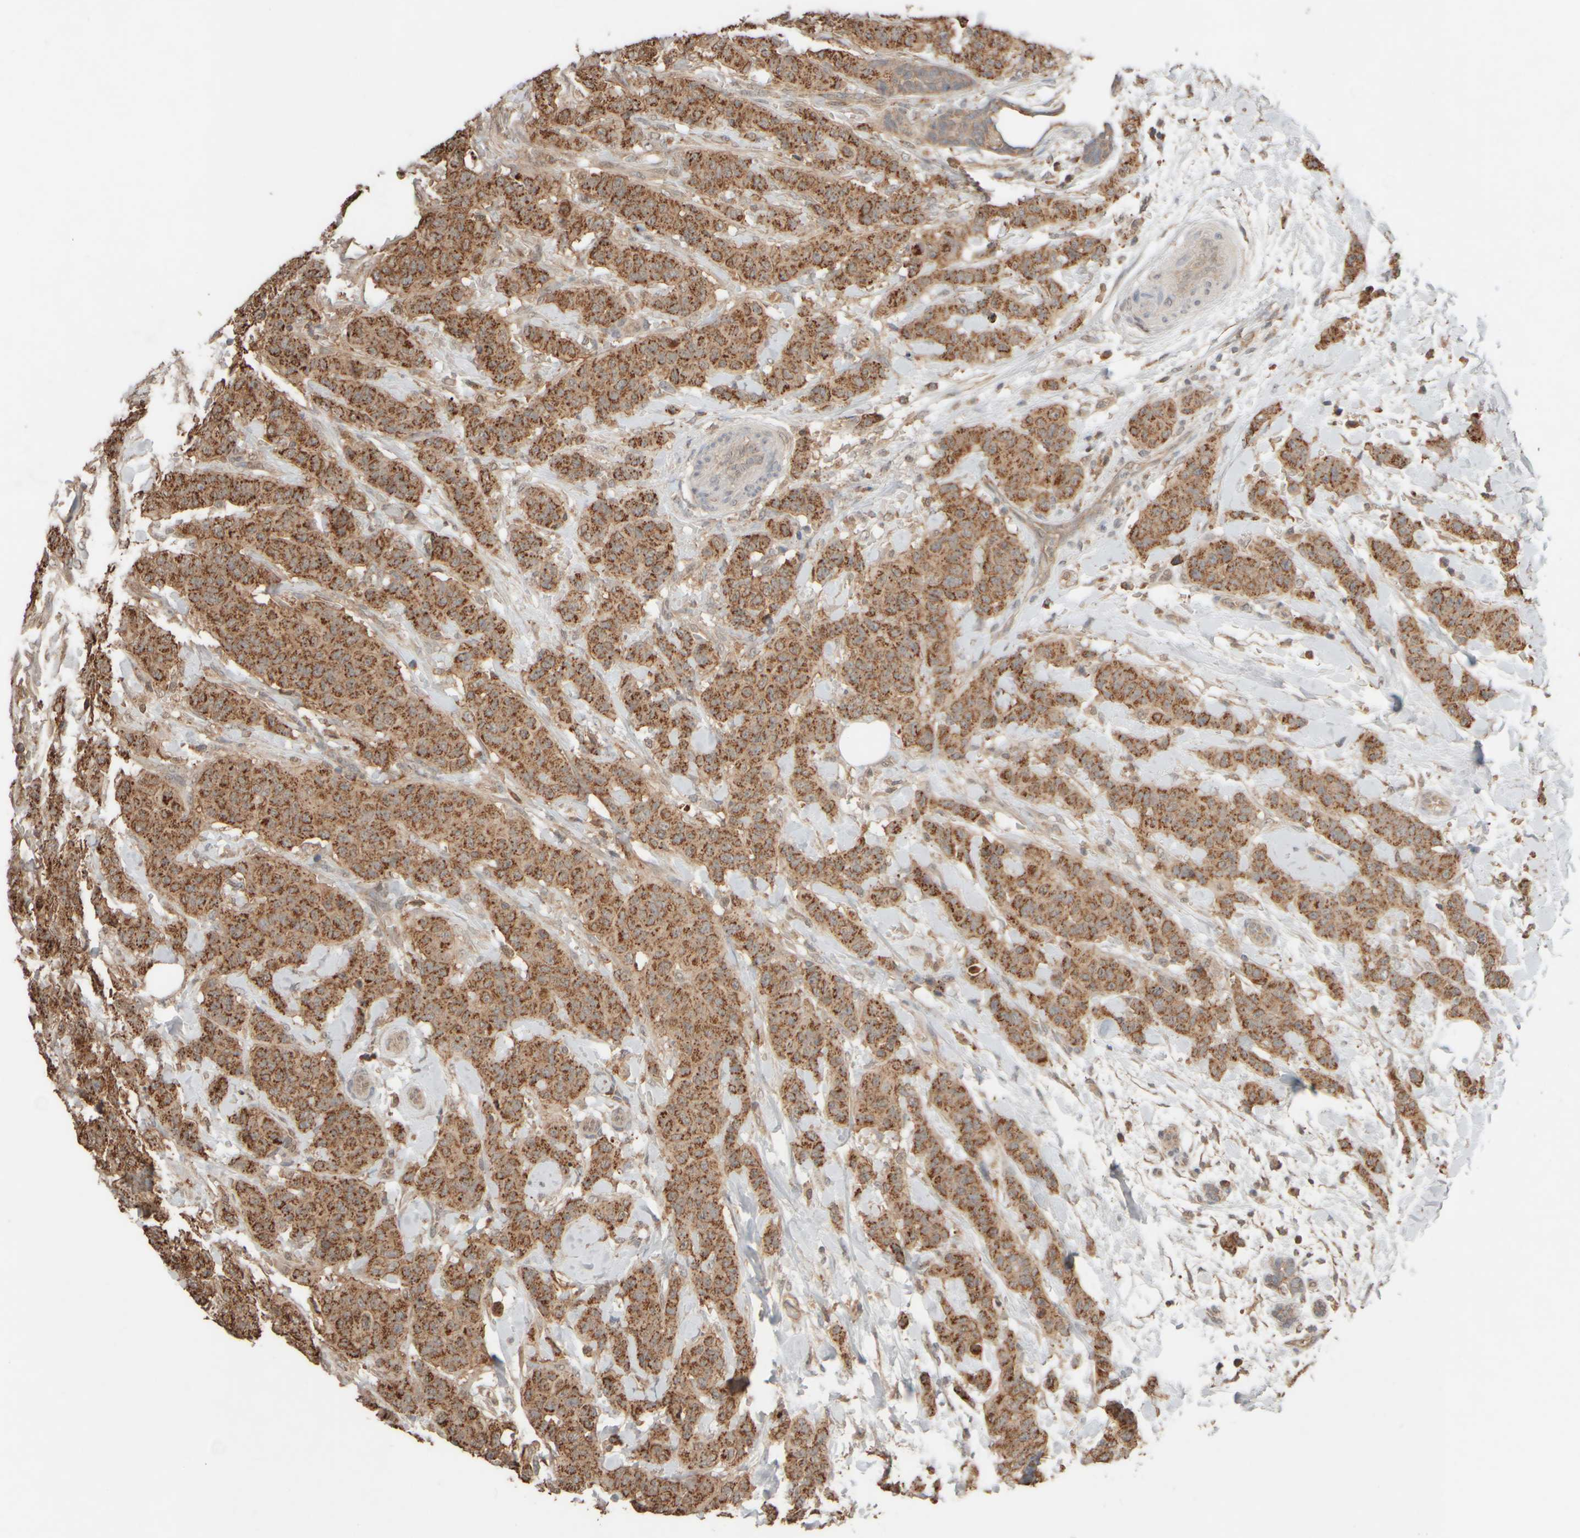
{"staining": {"intensity": "strong", "quantity": ">75%", "location": "cytoplasmic/membranous"}, "tissue": "breast cancer", "cell_type": "Tumor cells", "image_type": "cancer", "snomed": [{"axis": "morphology", "description": "Normal tissue, NOS"}, {"axis": "morphology", "description": "Duct carcinoma"}, {"axis": "topography", "description": "Breast"}], "caption": "Immunohistochemistry staining of breast invasive ductal carcinoma, which displays high levels of strong cytoplasmic/membranous positivity in approximately >75% of tumor cells indicating strong cytoplasmic/membranous protein expression. The staining was performed using DAB (3,3'-diaminobenzidine) (brown) for protein detection and nuclei were counterstained in hematoxylin (blue).", "gene": "EIF2B3", "patient": {"sex": "female", "age": 40}}